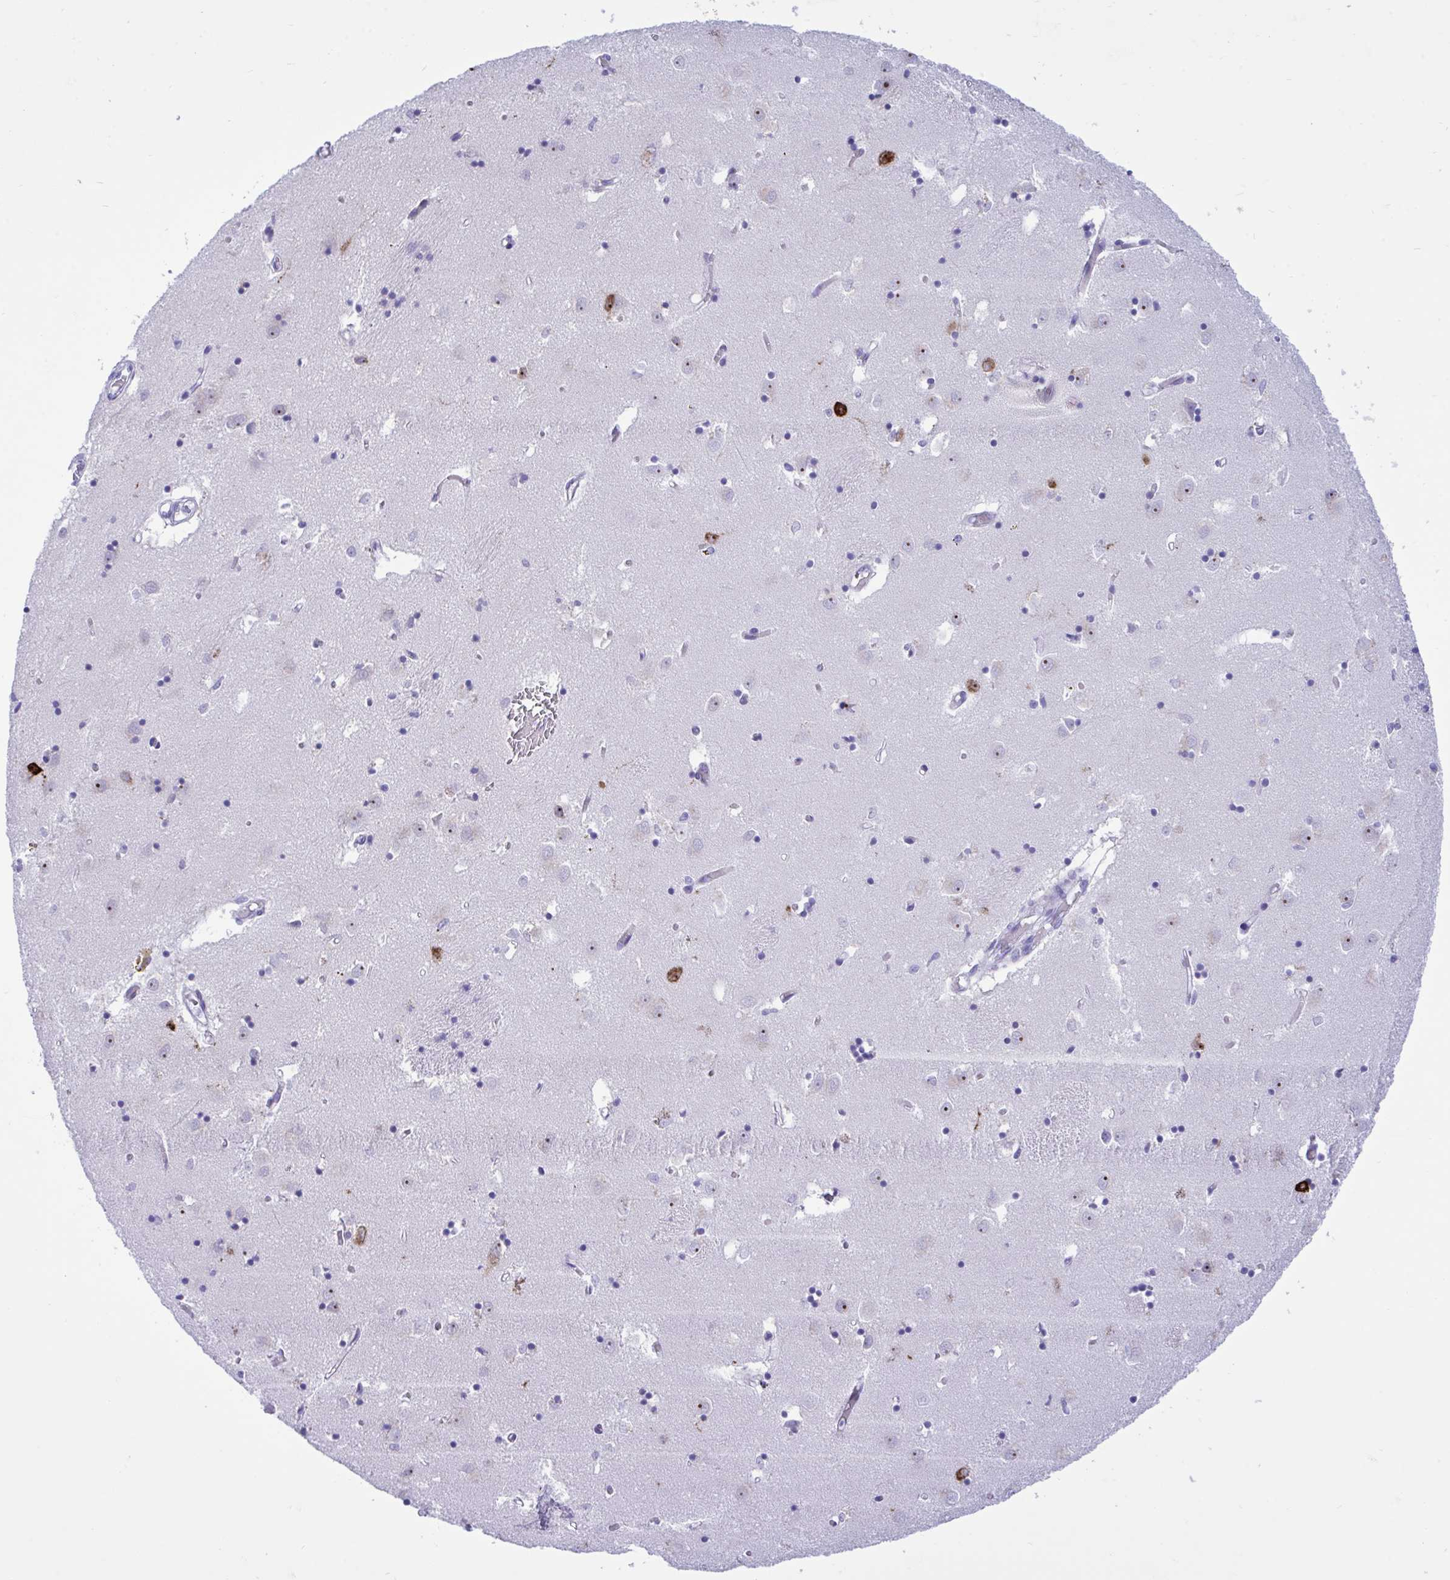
{"staining": {"intensity": "negative", "quantity": "none", "location": "none"}, "tissue": "caudate", "cell_type": "Glial cells", "image_type": "normal", "snomed": [{"axis": "morphology", "description": "Normal tissue, NOS"}, {"axis": "topography", "description": "Lateral ventricle wall"}], "caption": "IHC image of benign caudate stained for a protein (brown), which demonstrates no expression in glial cells. (Immunohistochemistry (ihc), brightfield microscopy, high magnification).", "gene": "BEX5", "patient": {"sex": "male", "age": 70}}